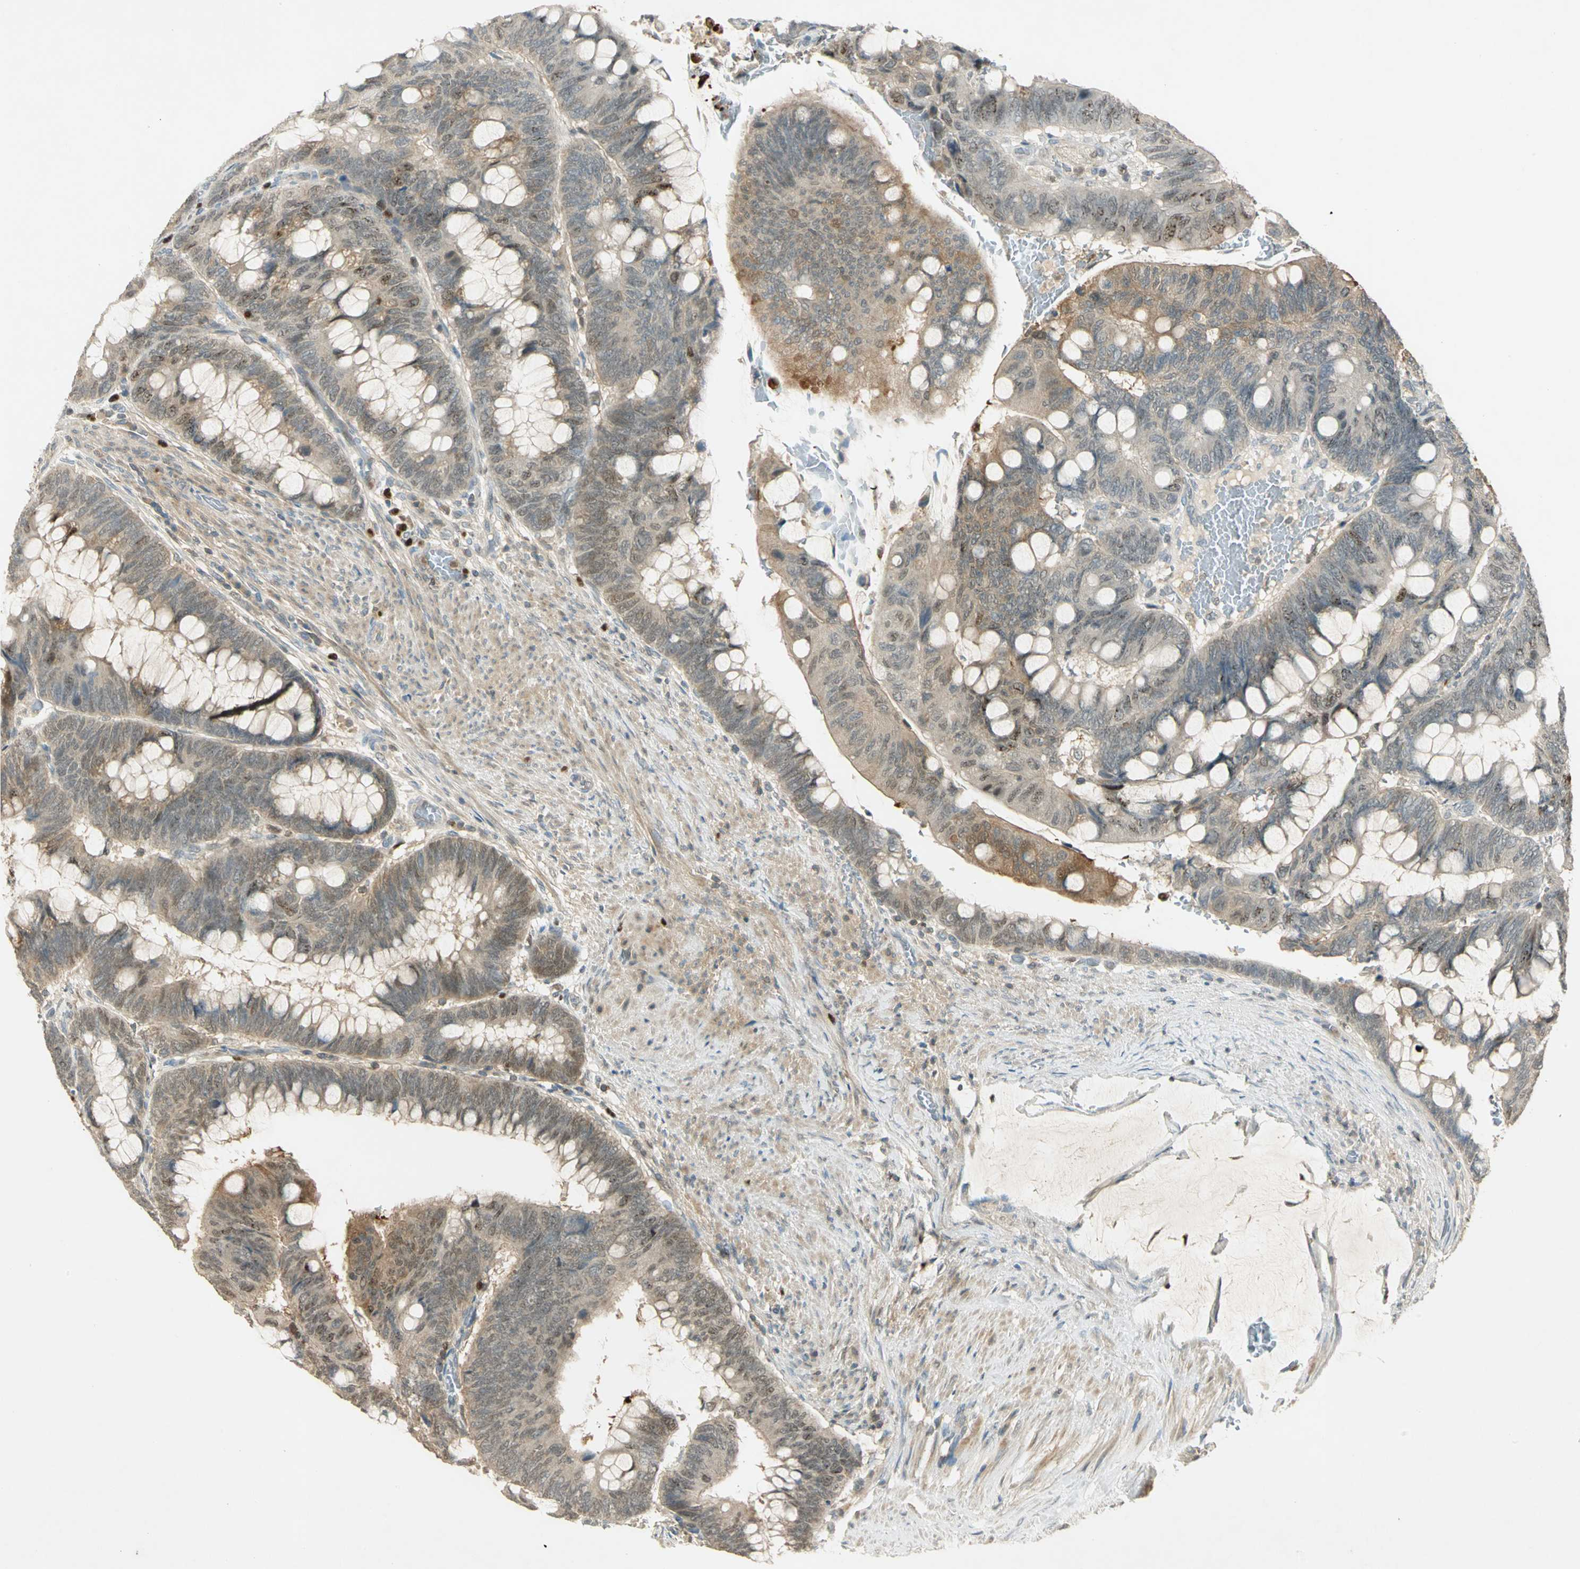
{"staining": {"intensity": "strong", "quantity": "<25%", "location": "cytoplasmic/membranous"}, "tissue": "colorectal cancer", "cell_type": "Tumor cells", "image_type": "cancer", "snomed": [{"axis": "morphology", "description": "Normal tissue, NOS"}, {"axis": "morphology", "description": "Adenocarcinoma, NOS"}, {"axis": "topography", "description": "Rectum"}], "caption": "This photomicrograph shows colorectal cancer stained with immunohistochemistry (IHC) to label a protein in brown. The cytoplasmic/membranous of tumor cells show strong positivity for the protein. Nuclei are counter-stained blue.", "gene": "BIRC2", "patient": {"sex": "male", "age": 92}}